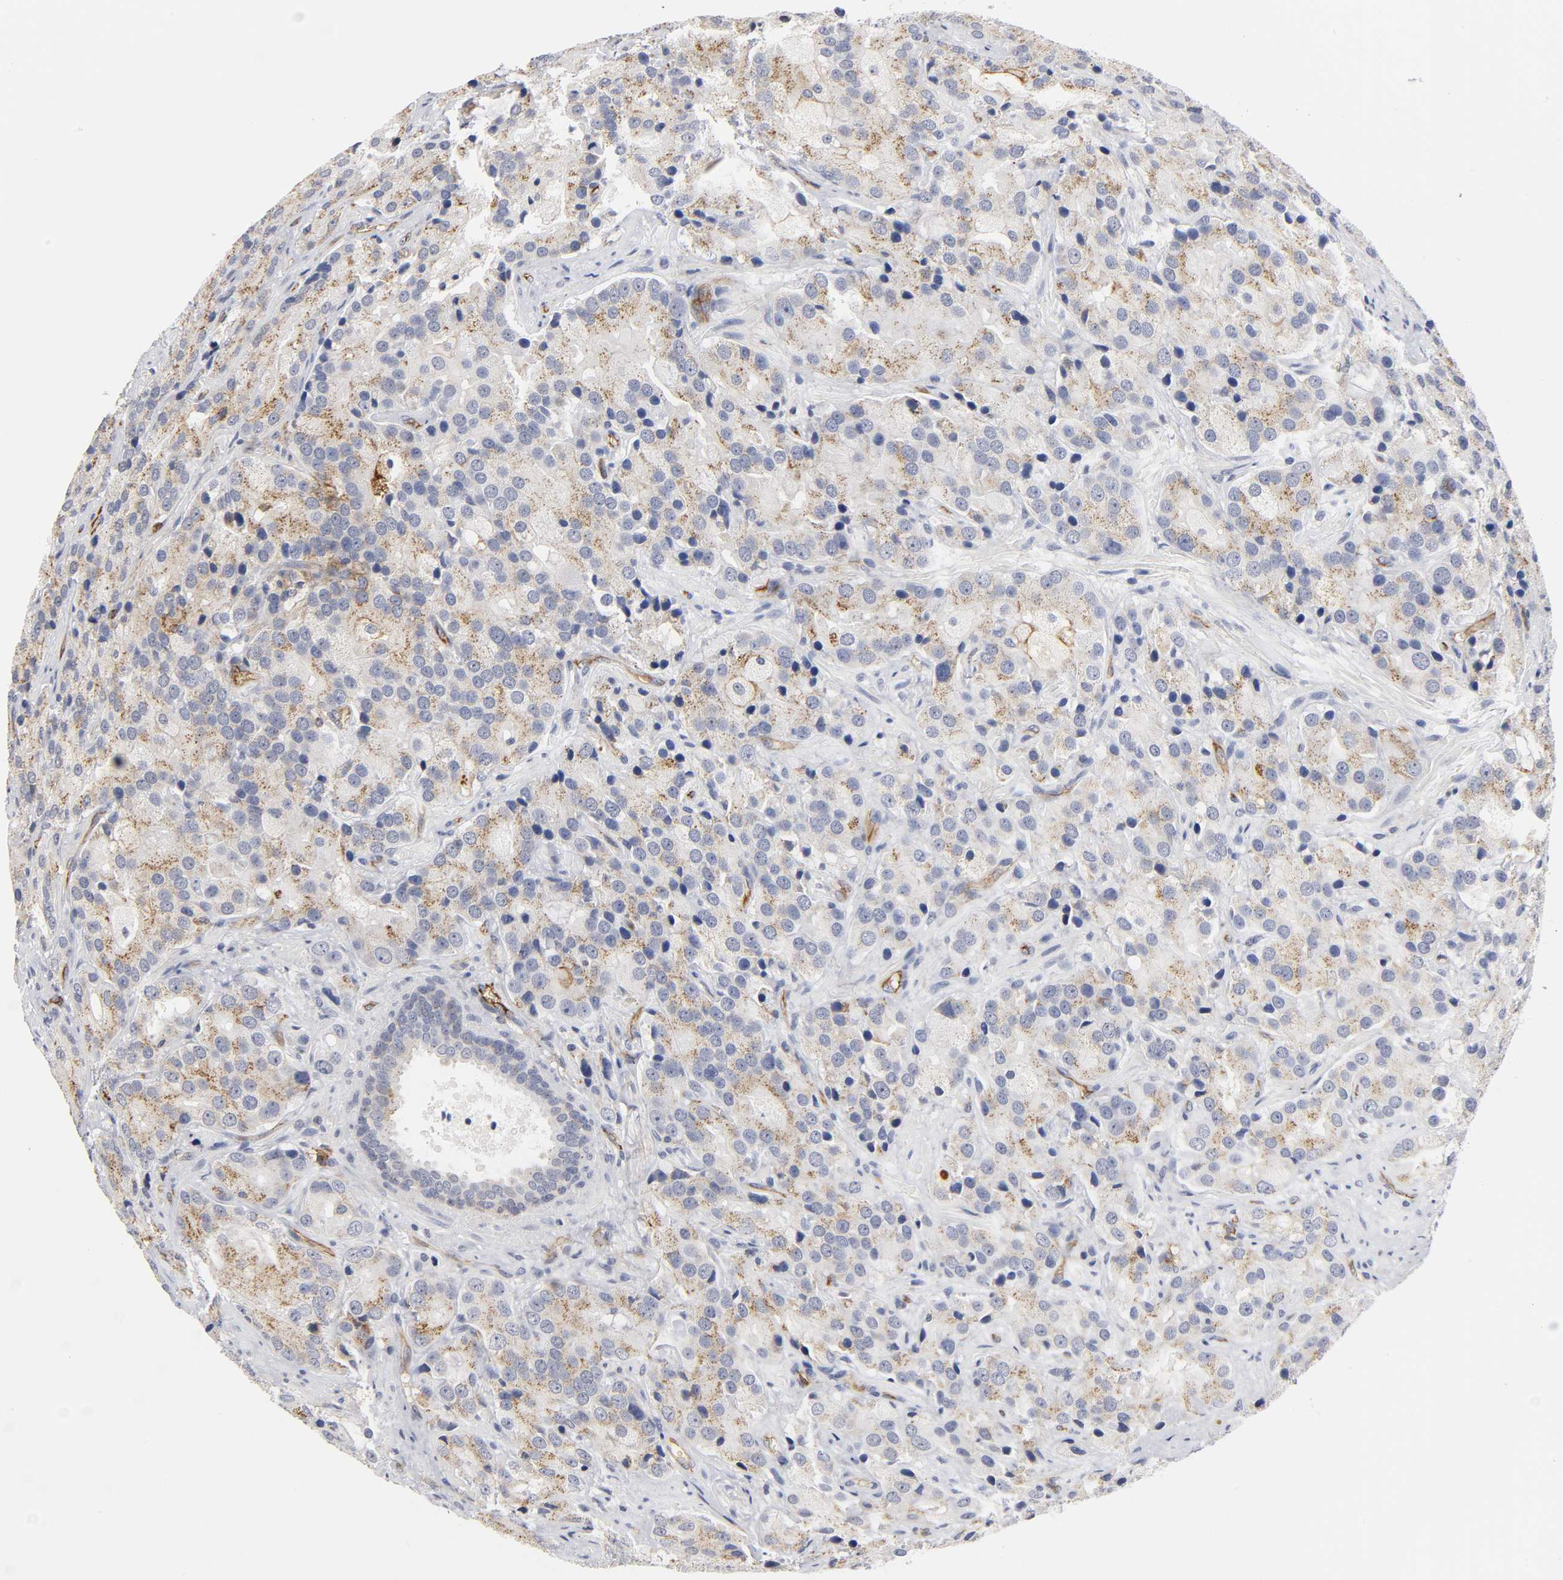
{"staining": {"intensity": "moderate", "quantity": ">75%", "location": "cytoplasmic/membranous"}, "tissue": "prostate cancer", "cell_type": "Tumor cells", "image_type": "cancer", "snomed": [{"axis": "morphology", "description": "Adenocarcinoma, High grade"}, {"axis": "topography", "description": "Prostate"}], "caption": "An image of prostate high-grade adenocarcinoma stained for a protein shows moderate cytoplasmic/membranous brown staining in tumor cells.", "gene": "ICAM1", "patient": {"sex": "male", "age": 70}}